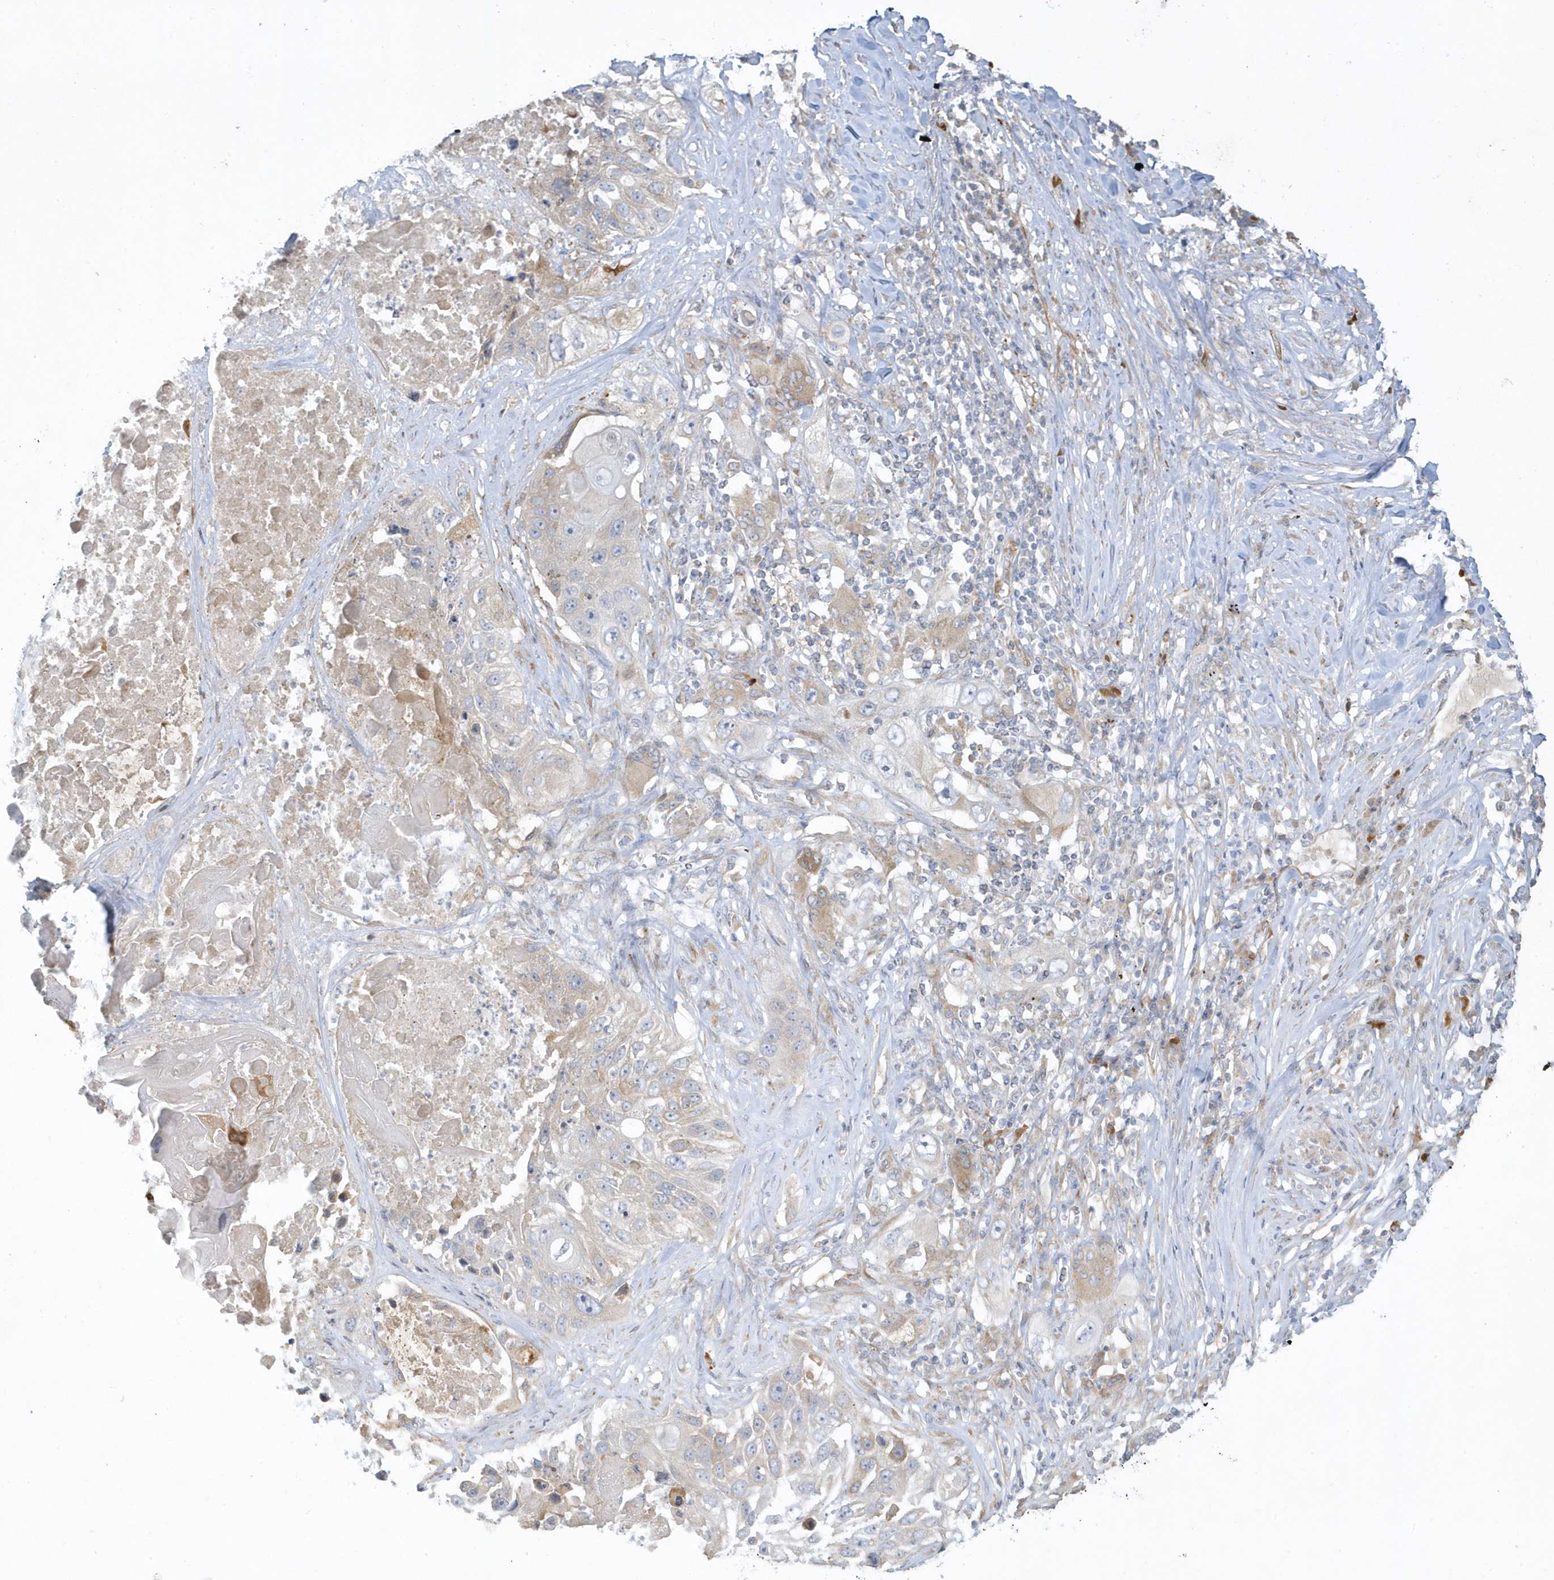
{"staining": {"intensity": "negative", "quantity": "none", "location": "none"}, "tissue": "lung cancer", "cell_type": "Tumor cells", "image_type": "cancer", "snomed": [{"axis": "morphology", "description": "Squamous cell carcinoma, NOS"}, {"axis": "topography", "description": "Lung"}], "caption": "Human lung squamous cell carcinoma stained for a protein using IHC exhibits no positivity in tumor cells.", "gene": "THADA", "patient": {"sex": "male", "age": 61}}